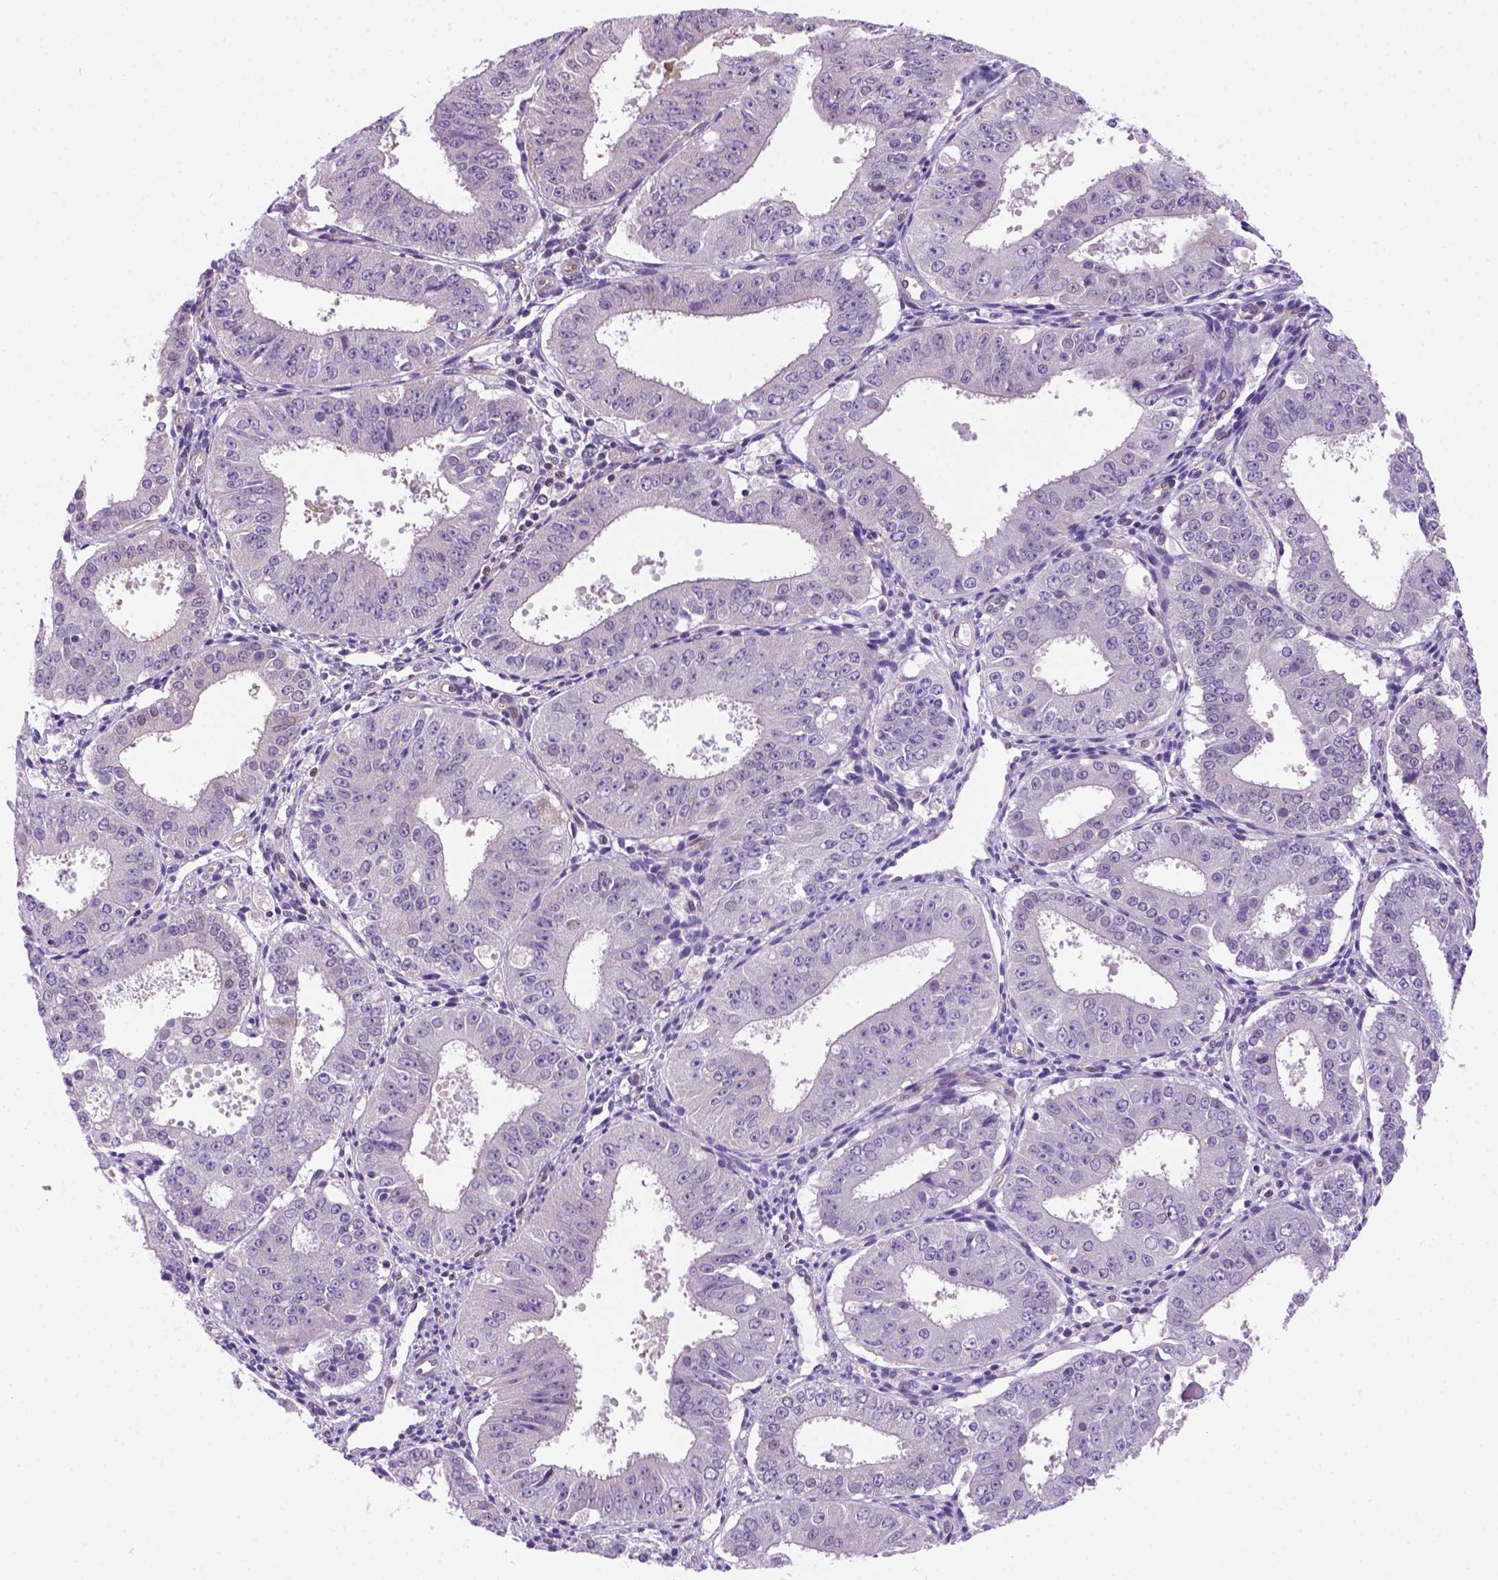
{"staining": {"intensity": "negative", "quantity": "none", "location": "none"}, "tissue": "ovarian cancer", "cell_type": "Tumor cells", "image_type": "cancer", "snomed": [{"axis": "morphology", "description": "Carcinoma, endometroid"}, {"axis": "topography", "description": "Ovary"}], "caption": "Ovarian cancer (endometroid carcinoma) was stained to show a protein in brown. There is no significant expression in tumor cells.", "gene": "MGMT", "patient": {"sex": "female", "age": 42}}